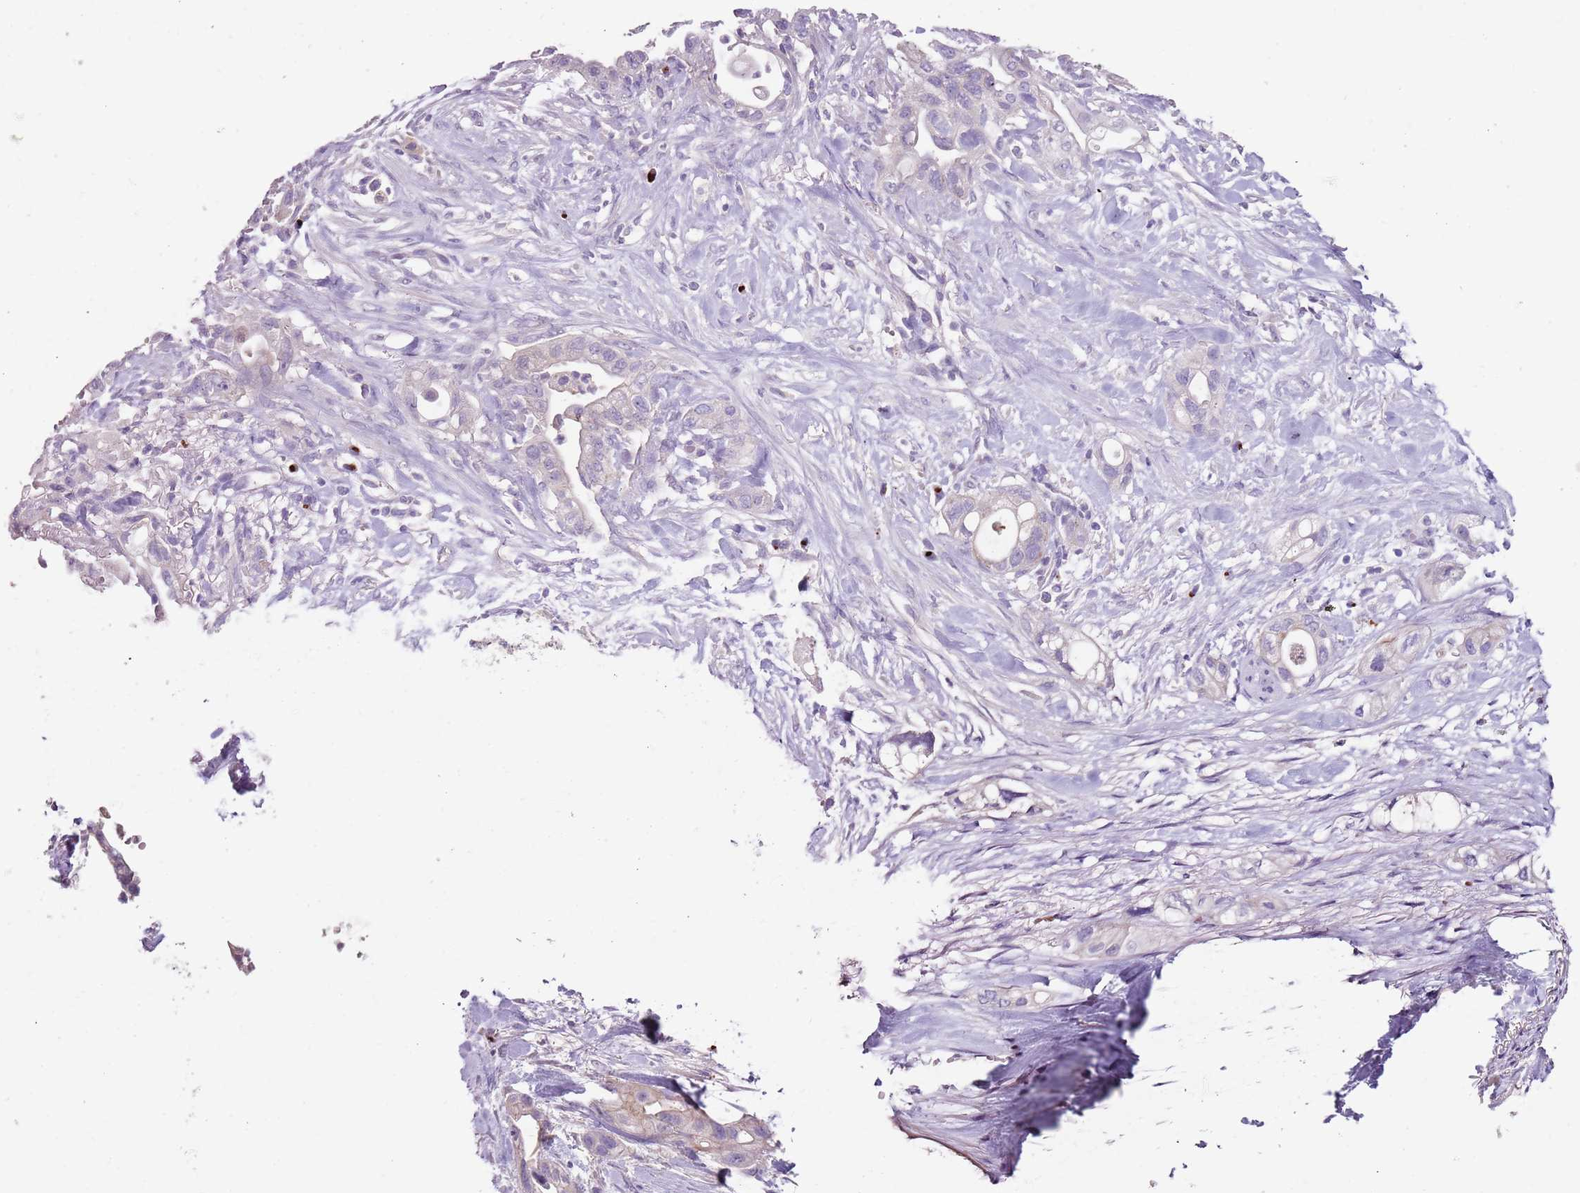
{"staining": {"intensity": "negative", "quantity": "none", "location": "none"}, "tissue": "pancreatic cancer", "cell_type": "Tumor cells", "image_type": "cancer", "snomed": [{"axis": "morphology", "description": "Adenocarcinoma, NOS"}, {"axis": "topography", "description": "Pancreas"}], "caption": "Micrograph shows no protein staining in tumor cells of adenocarcinoma (pancreatic) tissue.", "gene": "C2CD3", "patient": {"sex": "male", "age": 44}}